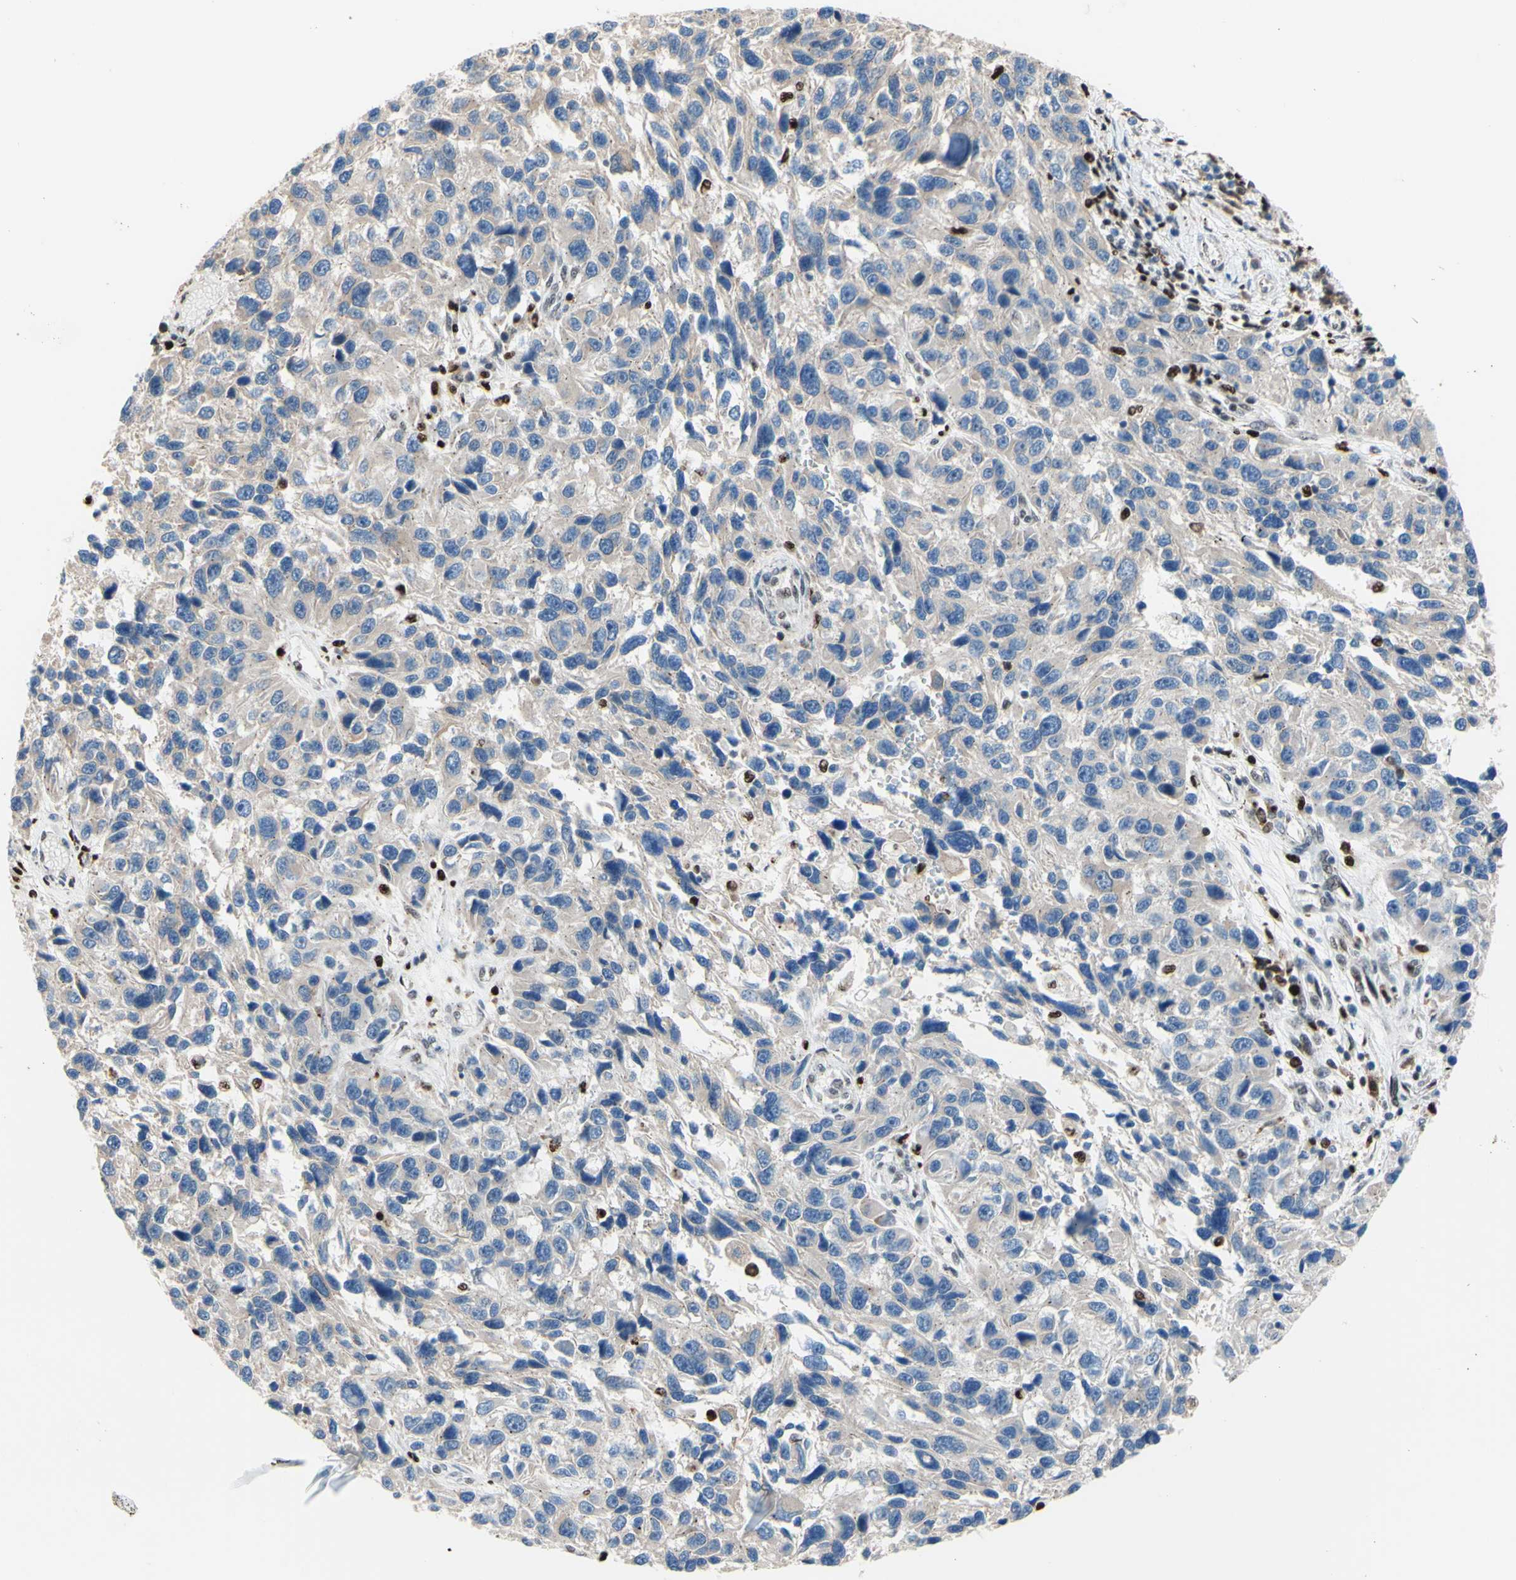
{"staining": {"intensity": "weak", "quantity": ">75%", "location": "cytoplasmic/membranous"}, "tissue": "melanoma", "cell_type": "Tumor cells", "image_type": "cancer", "snomed": [{"axis": "morphology", "description": "Malignant melanoma, NOS"}, {"axis": "topography", "description": "Skin"}], "caption": "A low amount of weak cytoplasmic/membranous staining is identified in approximately >75% of tumor cells in malignant melanoma tissue.", "gene": "EED", "patient": {"sex": "male", "age": 53}}